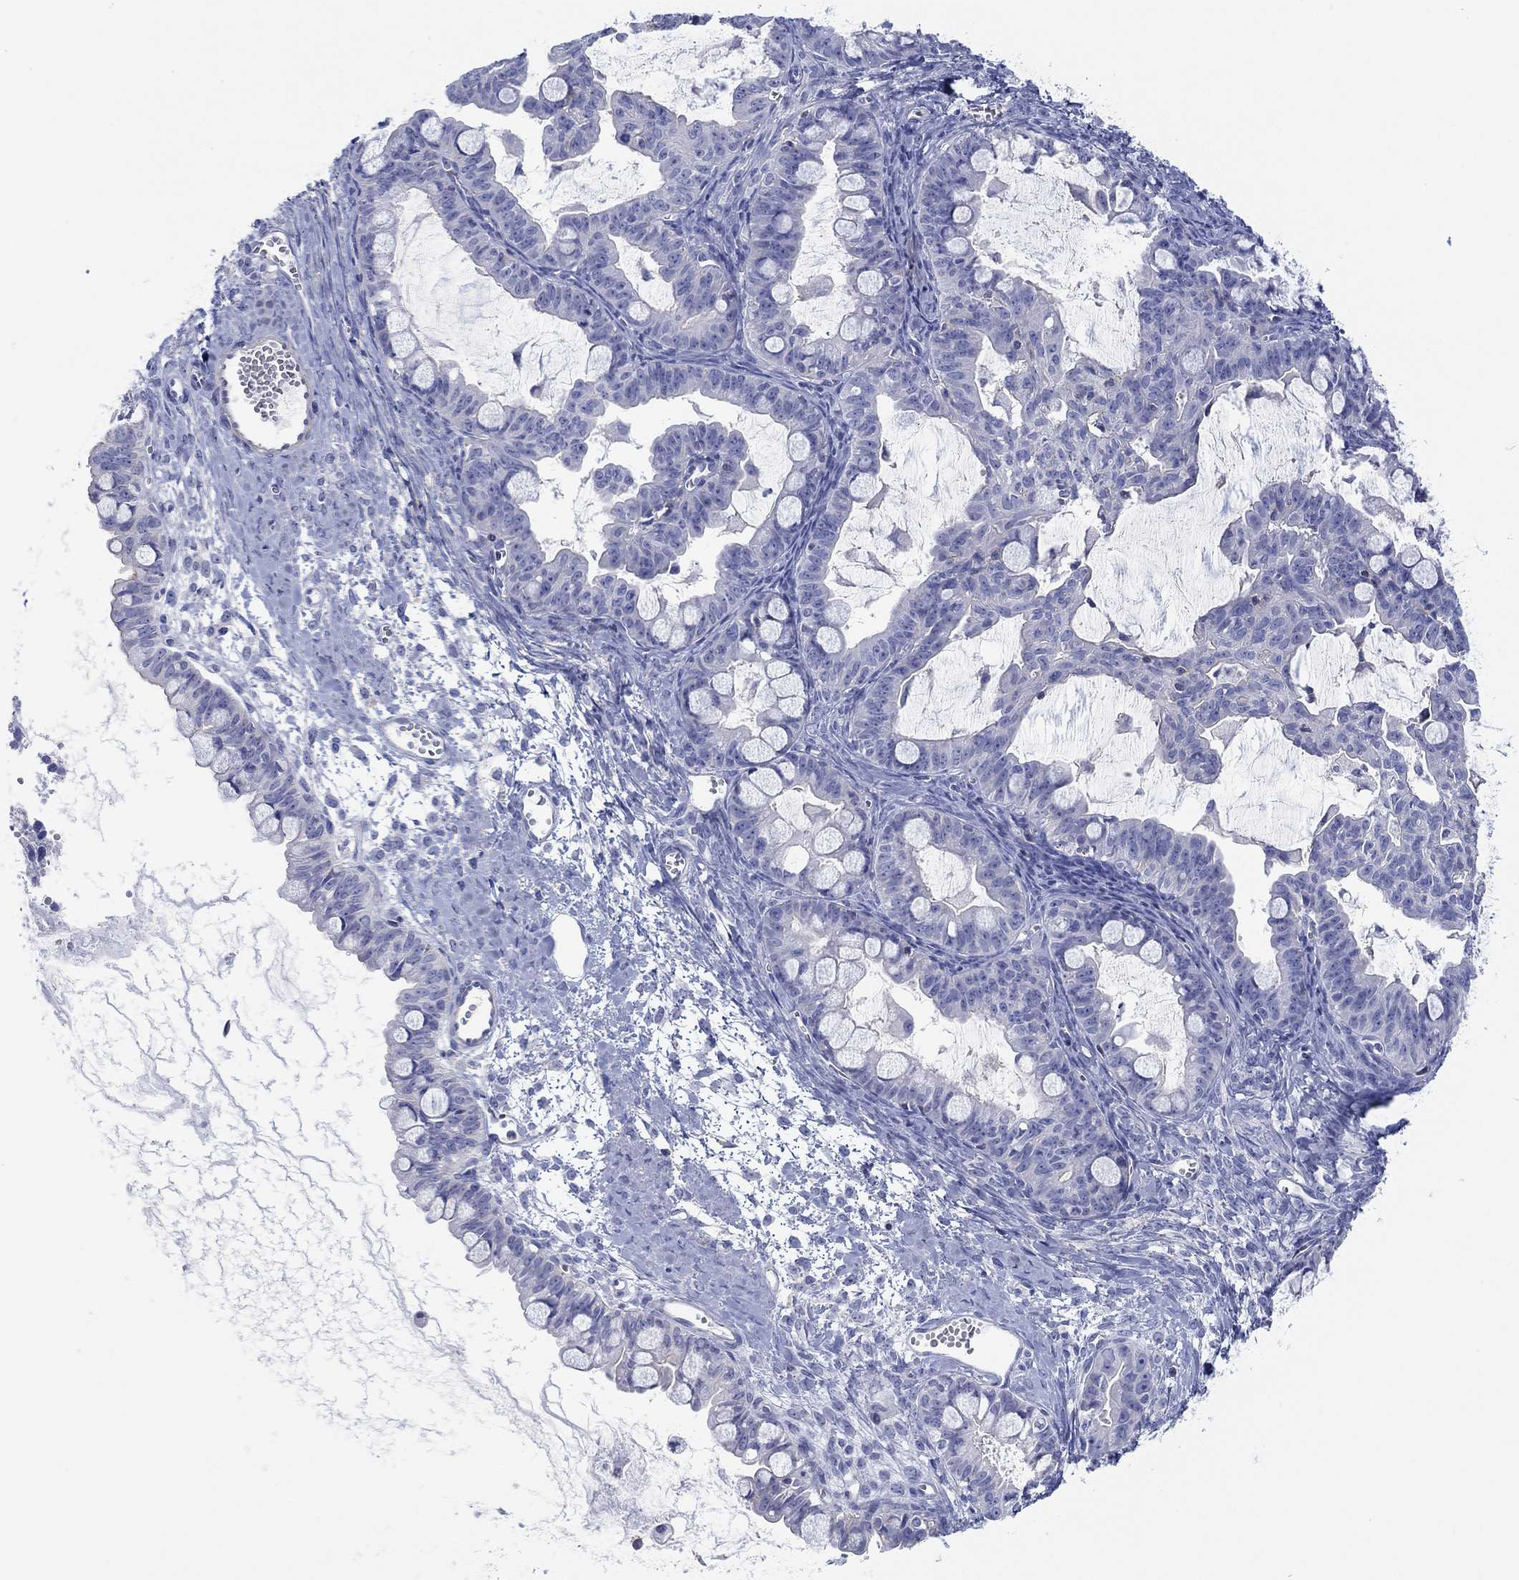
{"staining": {"intensity": "negative", "quantity": "none", "location": "none"}, "tissue": "ovarian cancer", "cell_type": "Tumor cells", "image_type": "cancer", "snomed": [{"axis": "morphology", "description": "Cystadenocarcinoma, mucinous, NOS"}, {"axis": "topography", "description": "Ovary"}], "caption": "There is no significant staining in tumor cells of mucinous cystadenocarcinoma (ovarian). (DAB (3,3'-diaminobenzidine) IHC visualized using brightfield microscopy, high magnification).", "gene": "PPIL6", "patient": {"sex": "female", "age": 63}}